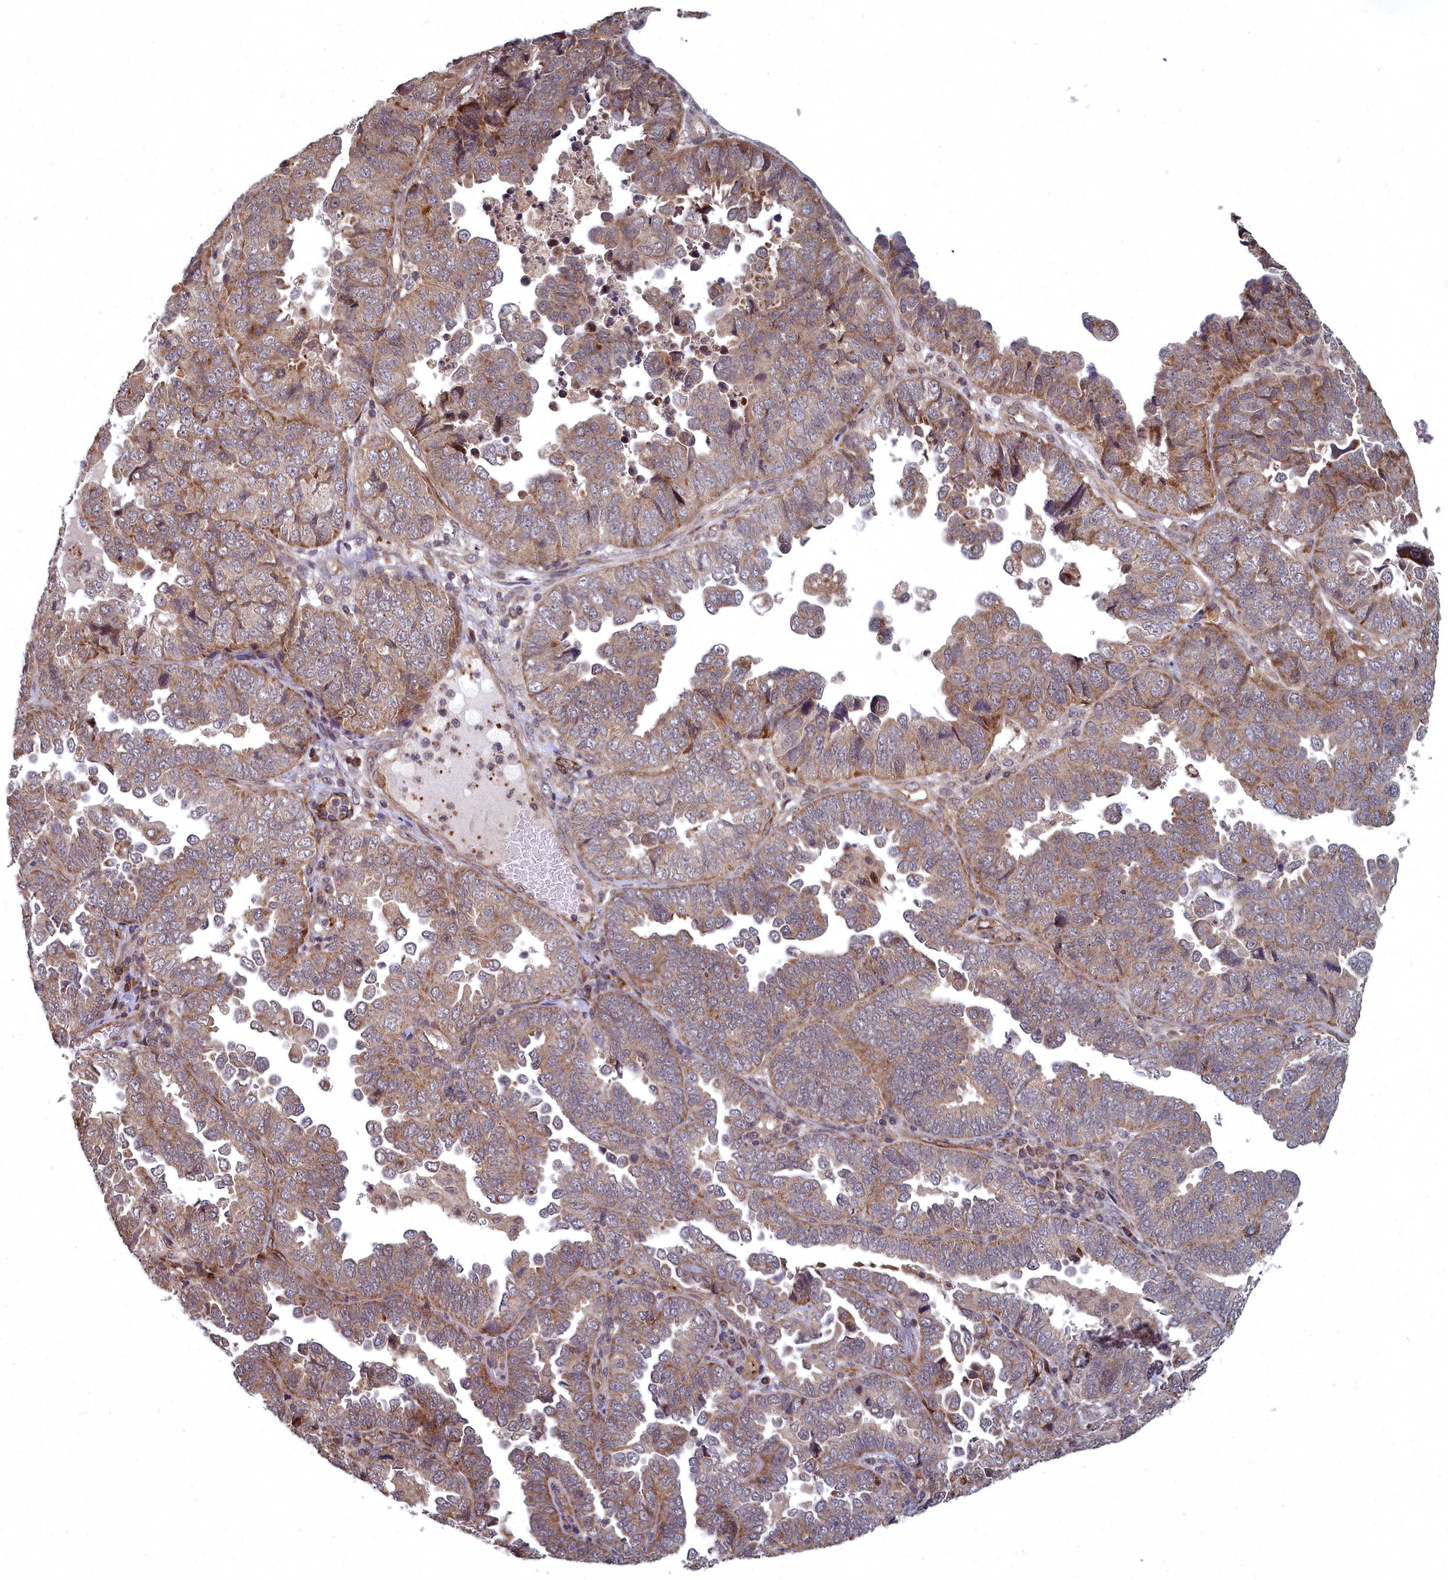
{"staining": {"intensity": "moderate", "quantity": ">75%", "location": "cytoplasmic/membranous"}, "tissue": "endometrial cancer", "cell_type": "Tumor cells", "image_type": "cancer", "snomed": [{"axis": "morphology", "description": "Adenocarcinoma, NOS"}, {"axis": "topography", "description": "Endometrium"}], "caption": "Protein staining displays moderate cytoplasmic/membranous positivity in approximately >75% of tumor cells in endometrial cancer. The protein is shown in brown color, while the nuclei are stained blue.", "gene": "TSPYL4", "patient": {"sex": "female", "age": 79}}